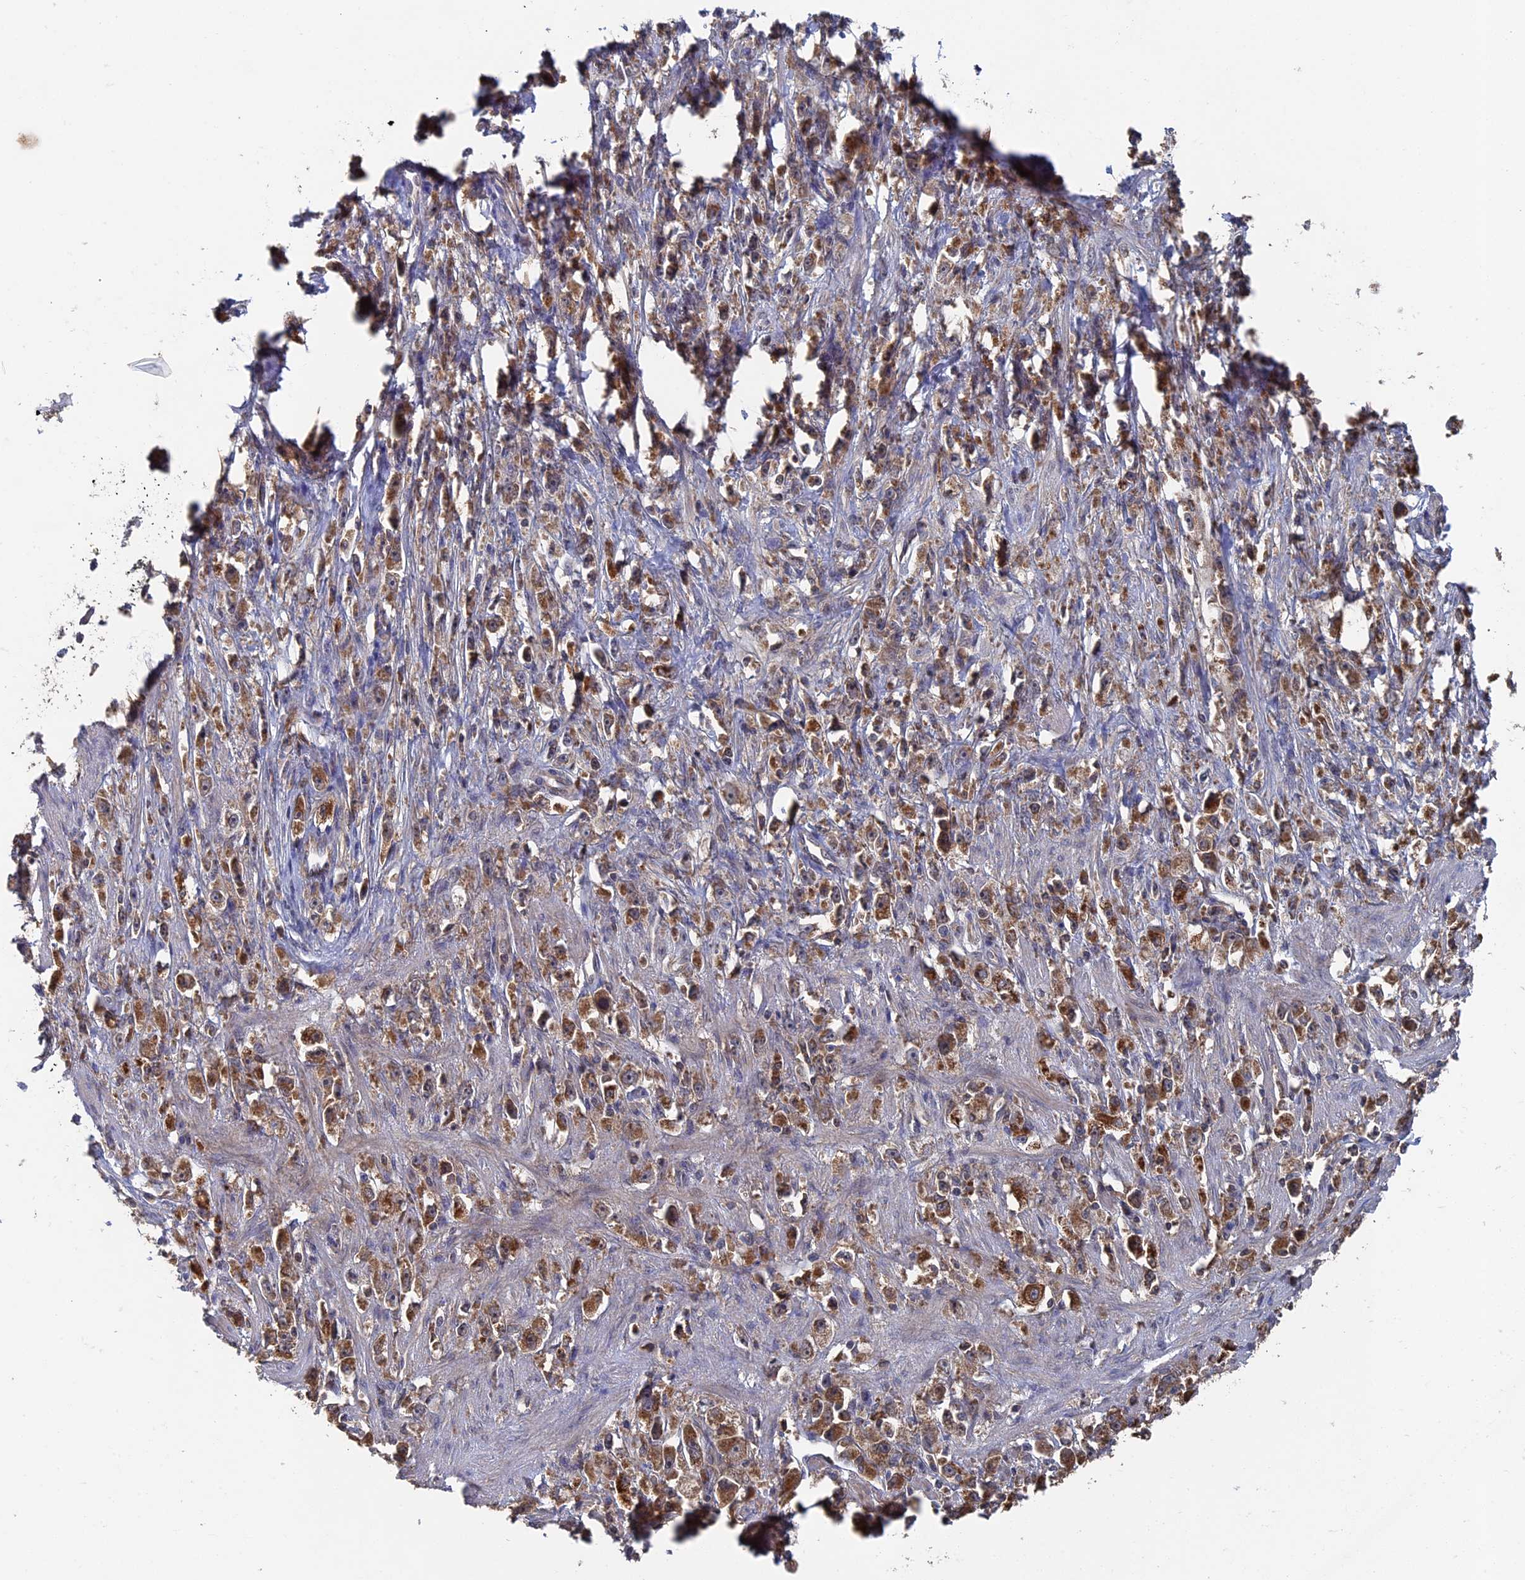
{"staining": {"intensity": "moderate", "quantity": ">75%", "location": "cytoplasmic/membranous"}, "tissue": "stomach cancer", "cell_type": "Tumor cells", "image_type": "cancer", "snomed": [{"axis": "morphology", "description": "Adenocarcinoma, NOS"}, {"axis": "topography", "description": "Stomach"}], "caption": "Human adenocarcinoma (stomach) stained with a protein marker exhibits moderate staining in tumor cells.", "gene": "RAB15", "patient": {"sex": "female", "age": 59}}